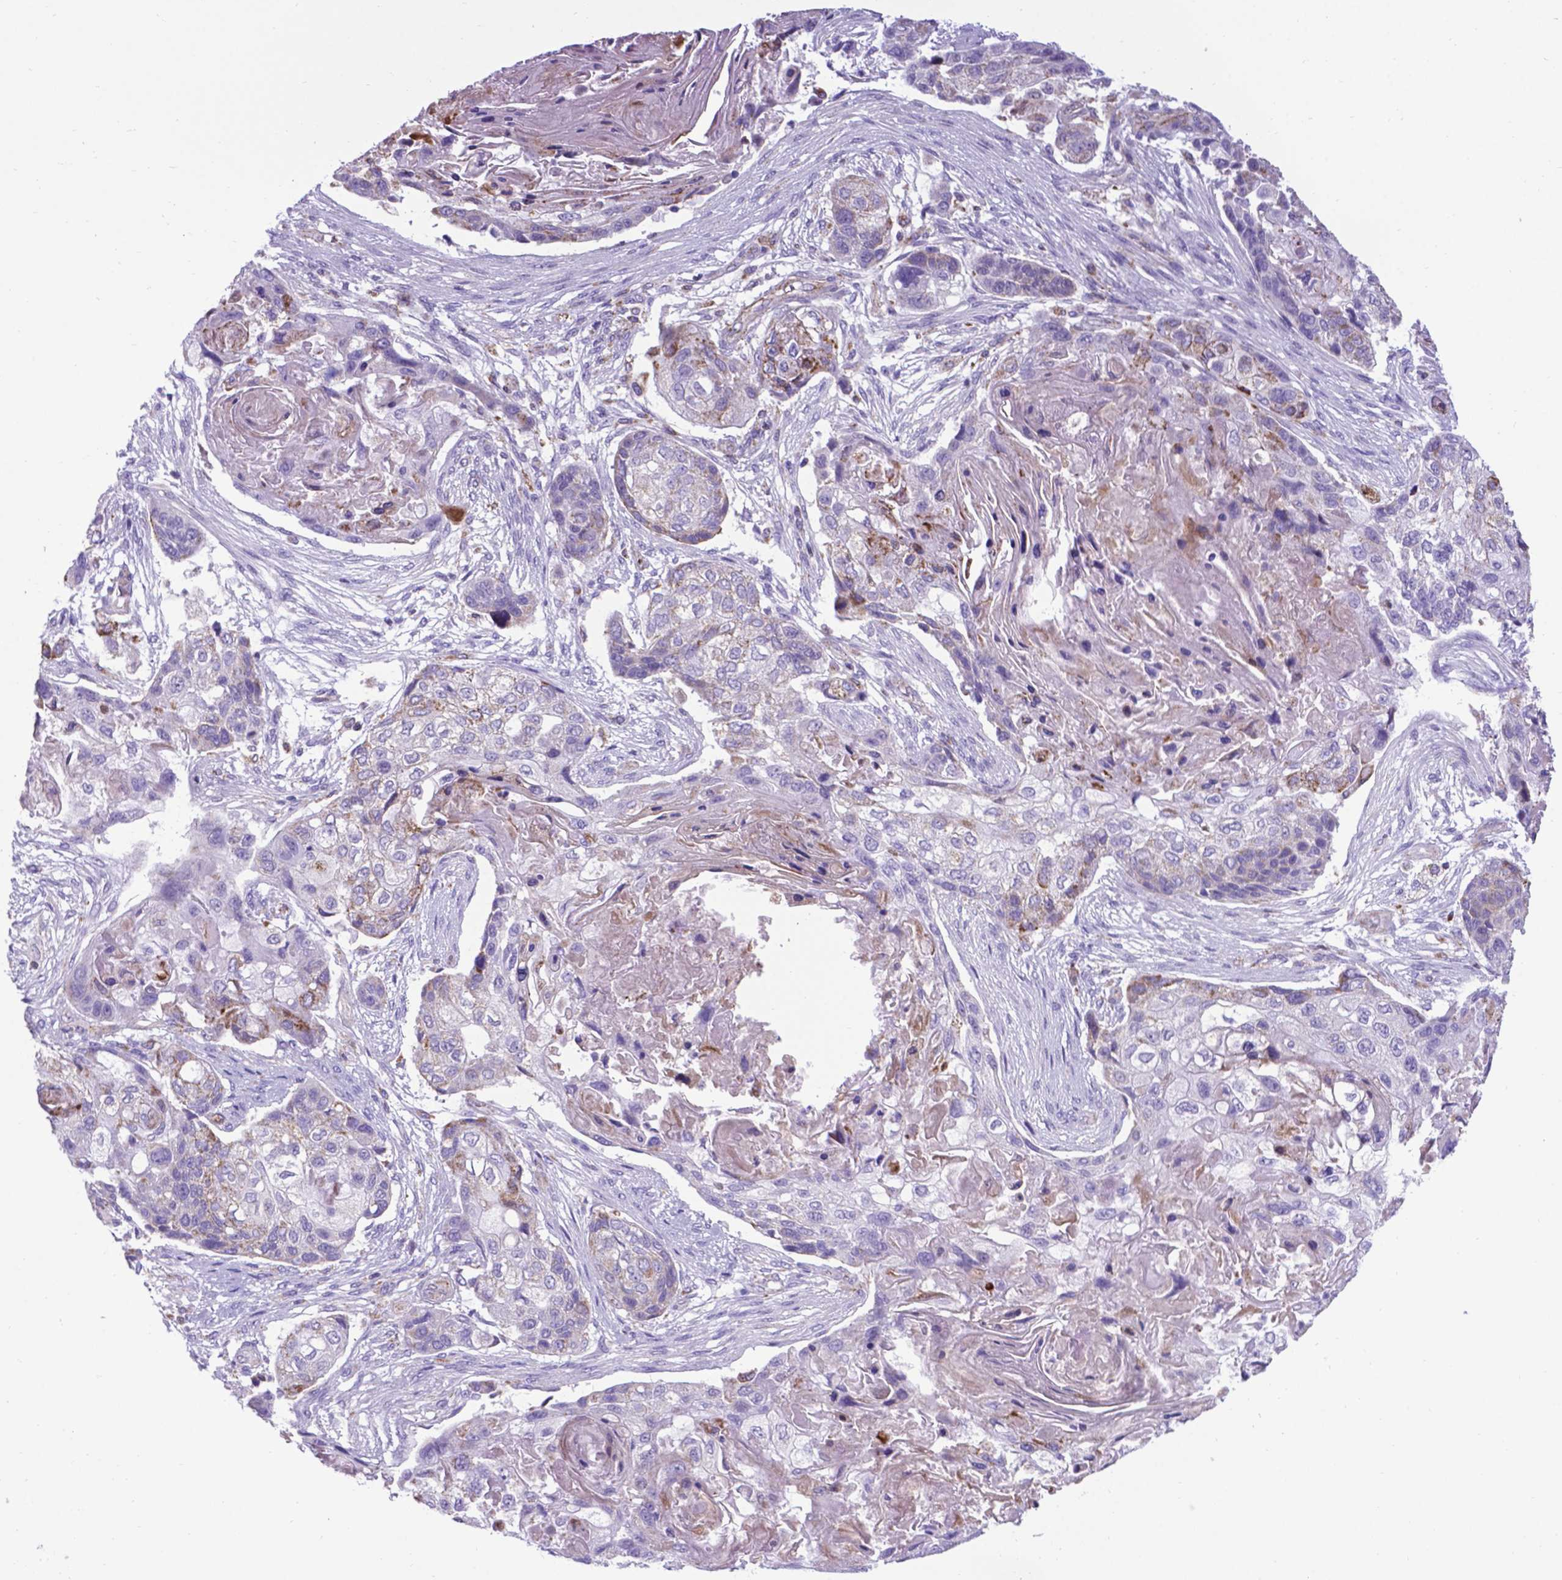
{"staining": {"intensity": "negative", "quantity": "none", "location": "none"}, "tissue": "lung cancer", "cell_type": "Tumor cells", "image_type": "cancer", "snomed": [{"axis": "morphology", "description": "Squamous cell carcinoma, NOS"}, {"axis": "topography", "description": "Lung"}], "caption": "IHC histopathology image of lung squamous cell carcinoma stained for a protein (brown), which exhibits no staining in tumor cells.", "gene": "POU3F3", "patient": {"sex": "male", "age": 69}}